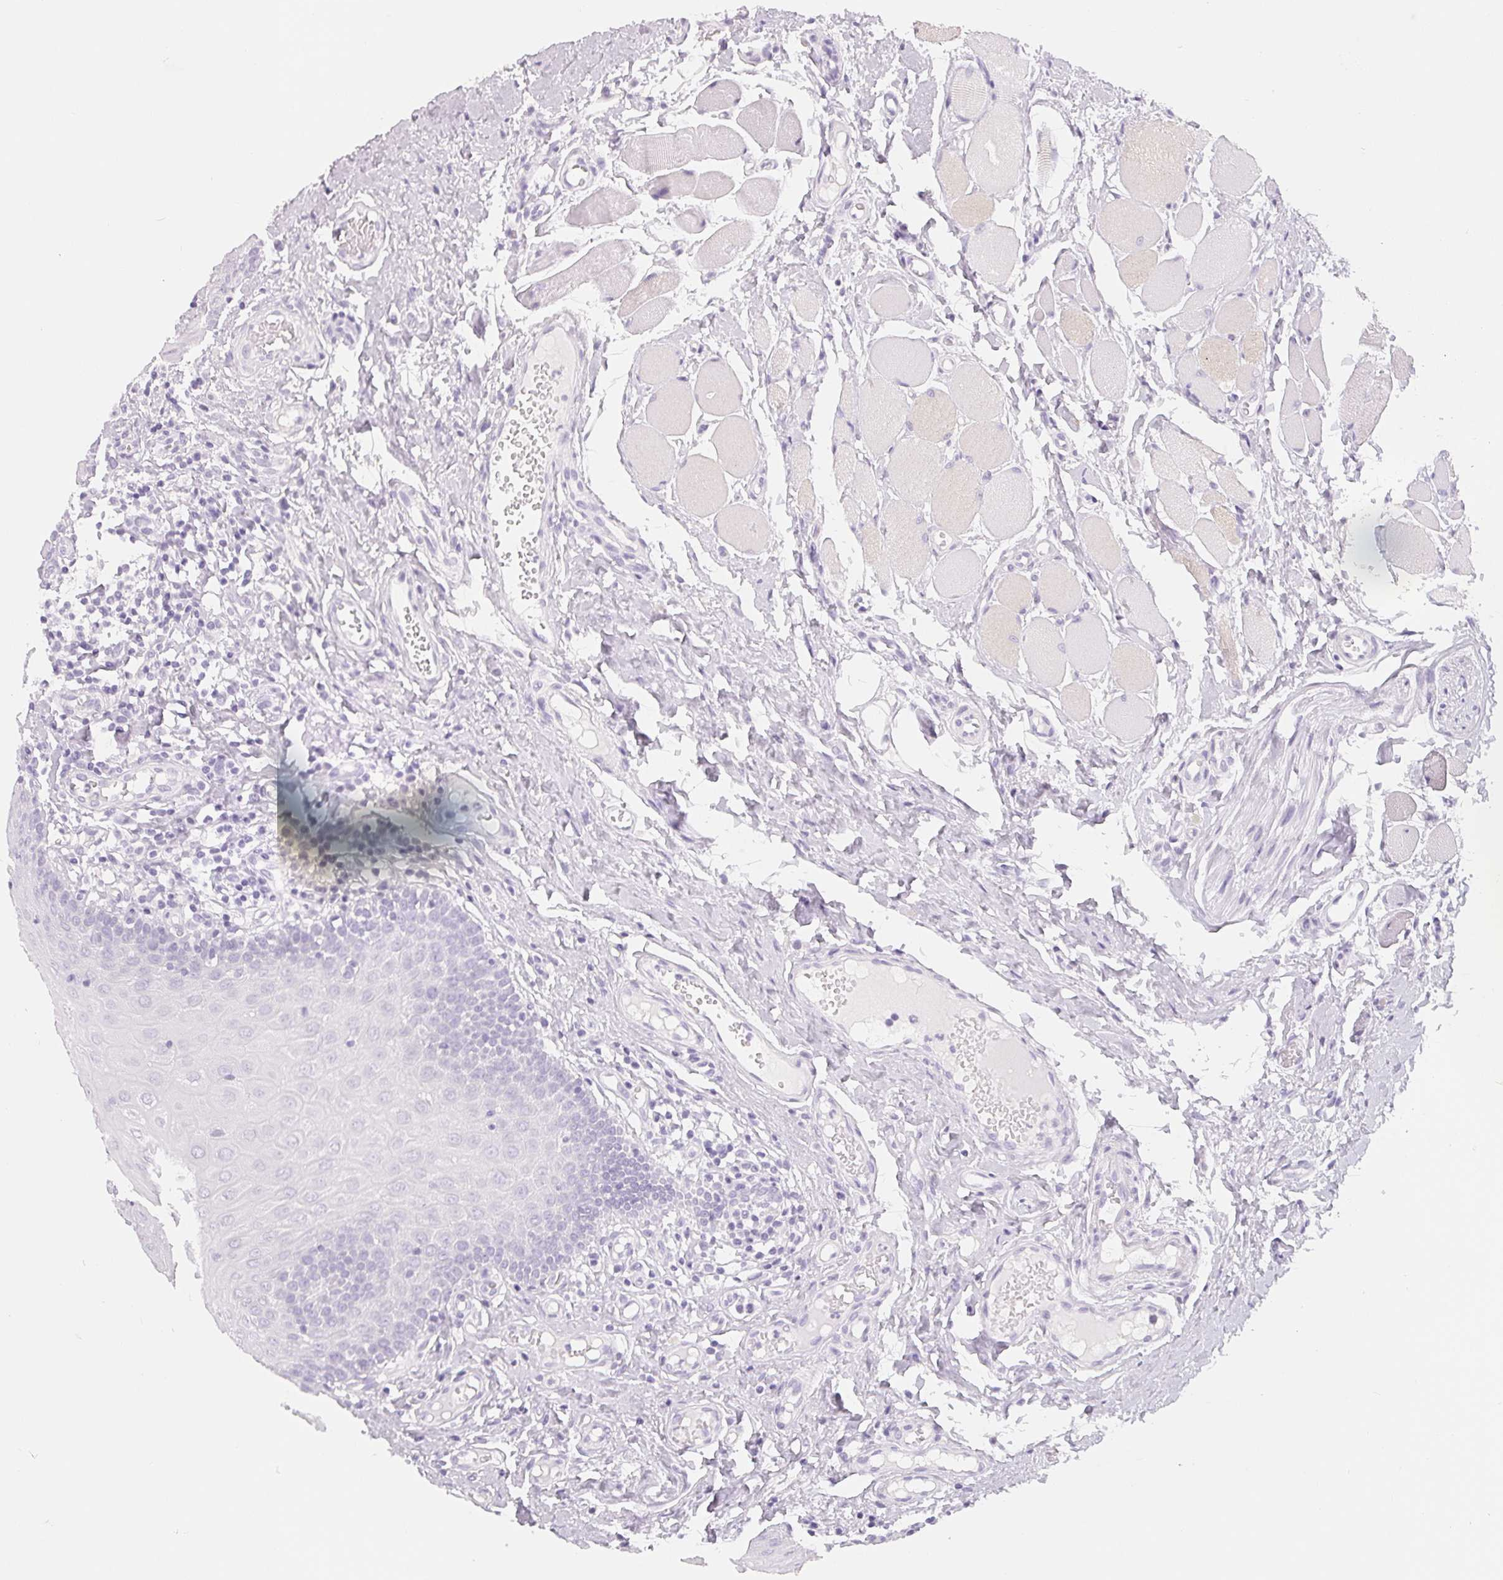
{"staining": {"intensity": "negative", "quantity": "none", "location": "none"}, "tissue": "oral mucosa", "cell_type": "Squamous epithelial cells", "image_type": "normal", "snomed": [{"axis": "morphology", "description": "Normal tissue, NOS"}, {"axis": "topography", "description": "Oral tissue"}, {"axis": "topography", "description": "Tounge, NOS"}], "caption": "Squamous epithelial cells show no significant protein staining in benign oral mucosa.", "gene": "SPACA5B", "patient": {"sex": "female", "age": 58}}